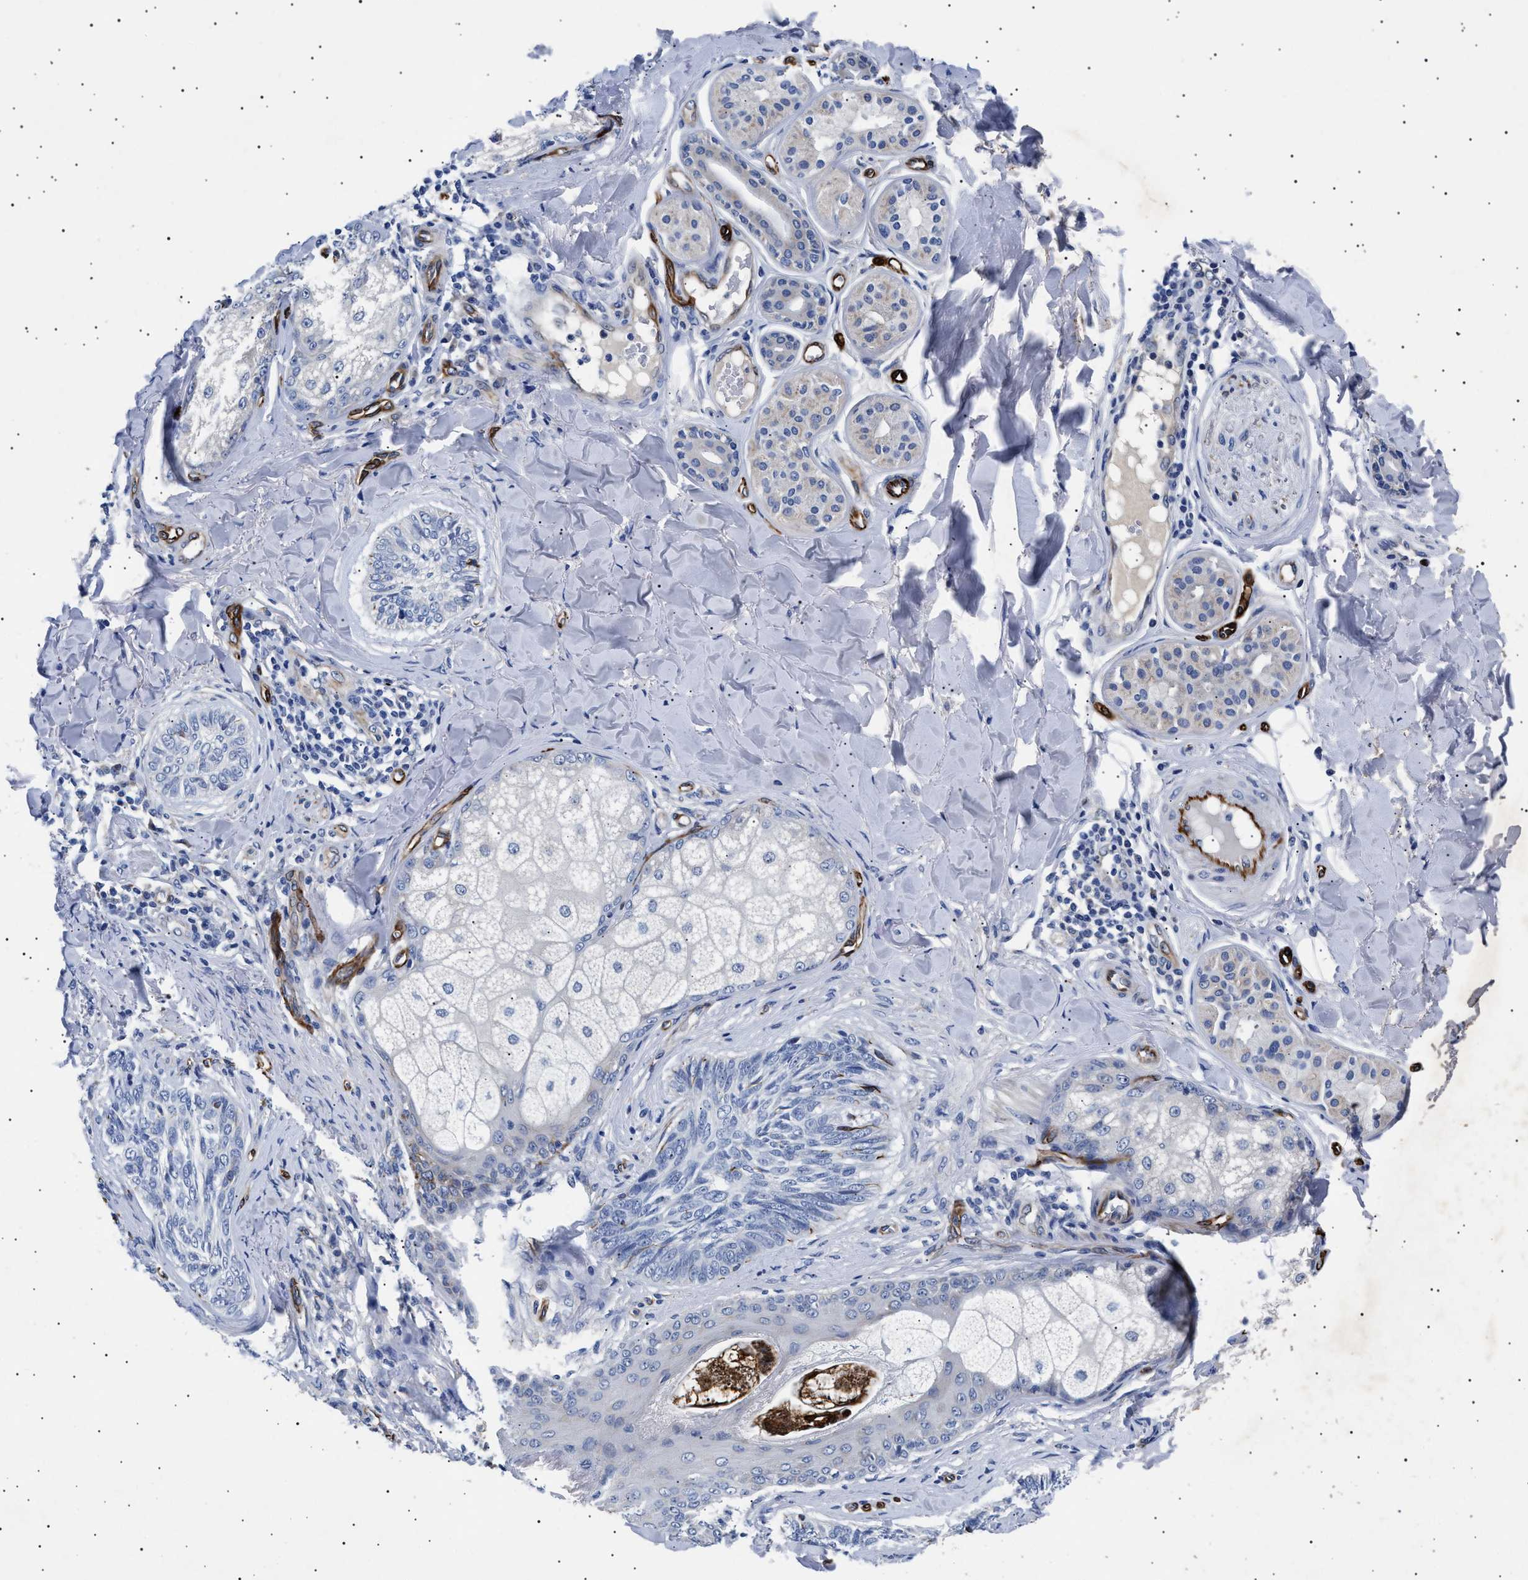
{"staining": {"intensity": "negative", "quantity": "none", "location": "none"}, "tissue": "skin cancer", "cell_type": "Tumor cells", "image_type": "cancer", "snomed": [{"axis": "morphology", "description": "Basal cell carcinoma"}, {"axis": "topography", "description": "Skin"}], "caption": "Skin basal cell carcinoma stained for a protein using immunohistochemistry exhibits no staining tumor cells.", "gene": "OLFML2A", "patient": {"sex": "male", "age": 43}}